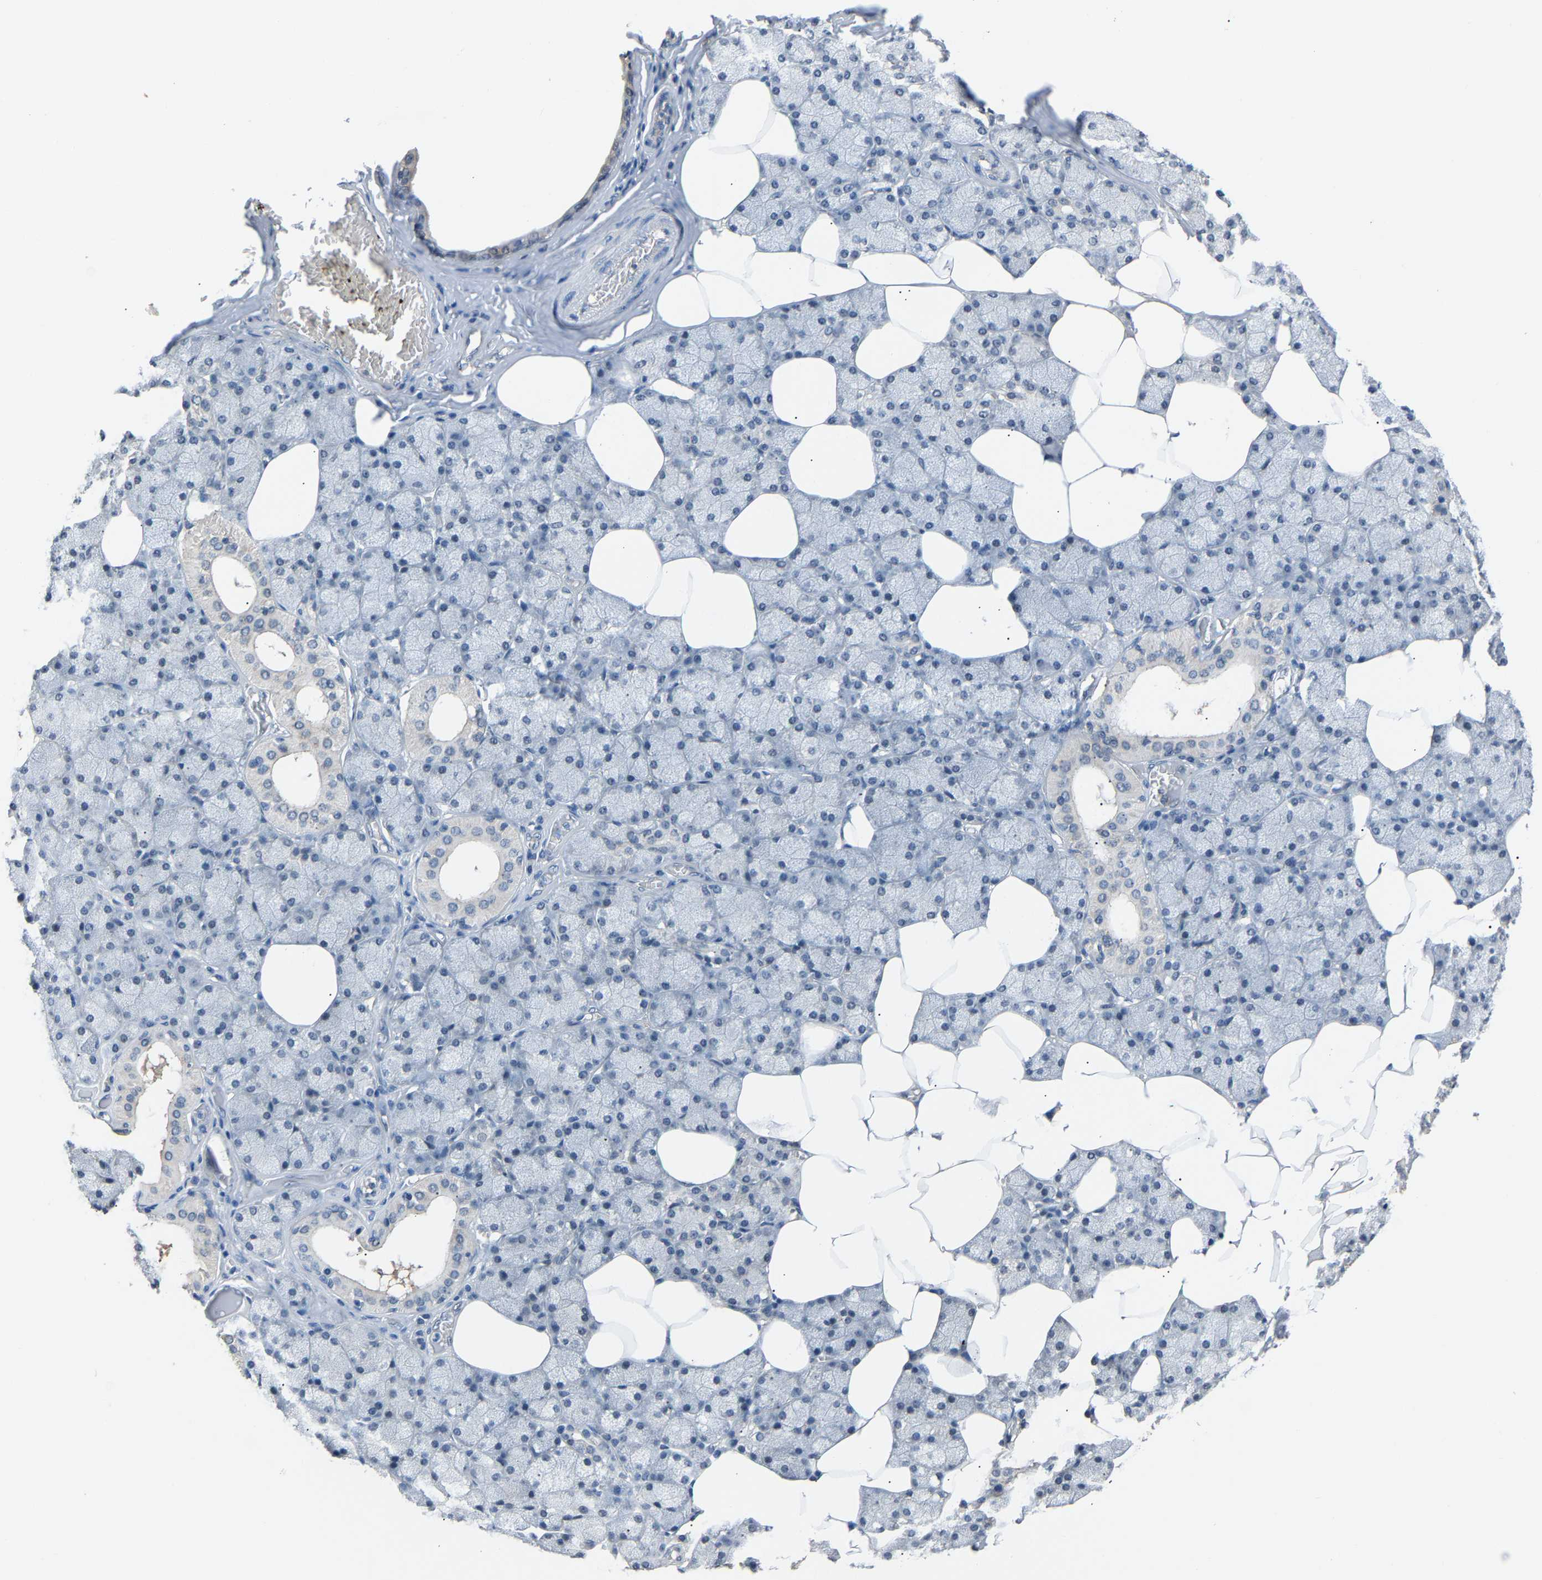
{"staining": {"intensity": "weak", "quantity": "25%-75%", "location": "cytoplasmic/membranous"}, "tissue": "salivary gland", "cell_type": "Glandular cells", "image_type": "normal", "snomed": [{"axis": "morphology", "description": "Normal tissue, NOS"}, {"axis": "topography", "description": "Salivary gland"}], "caption": "Weak cytoplasmic/membranous positivity is seen in about 25%-75% of glandular cells in normal salivary gland.", "gene": "ABCC9", "patient": {"sex": "male", "age": 62}}